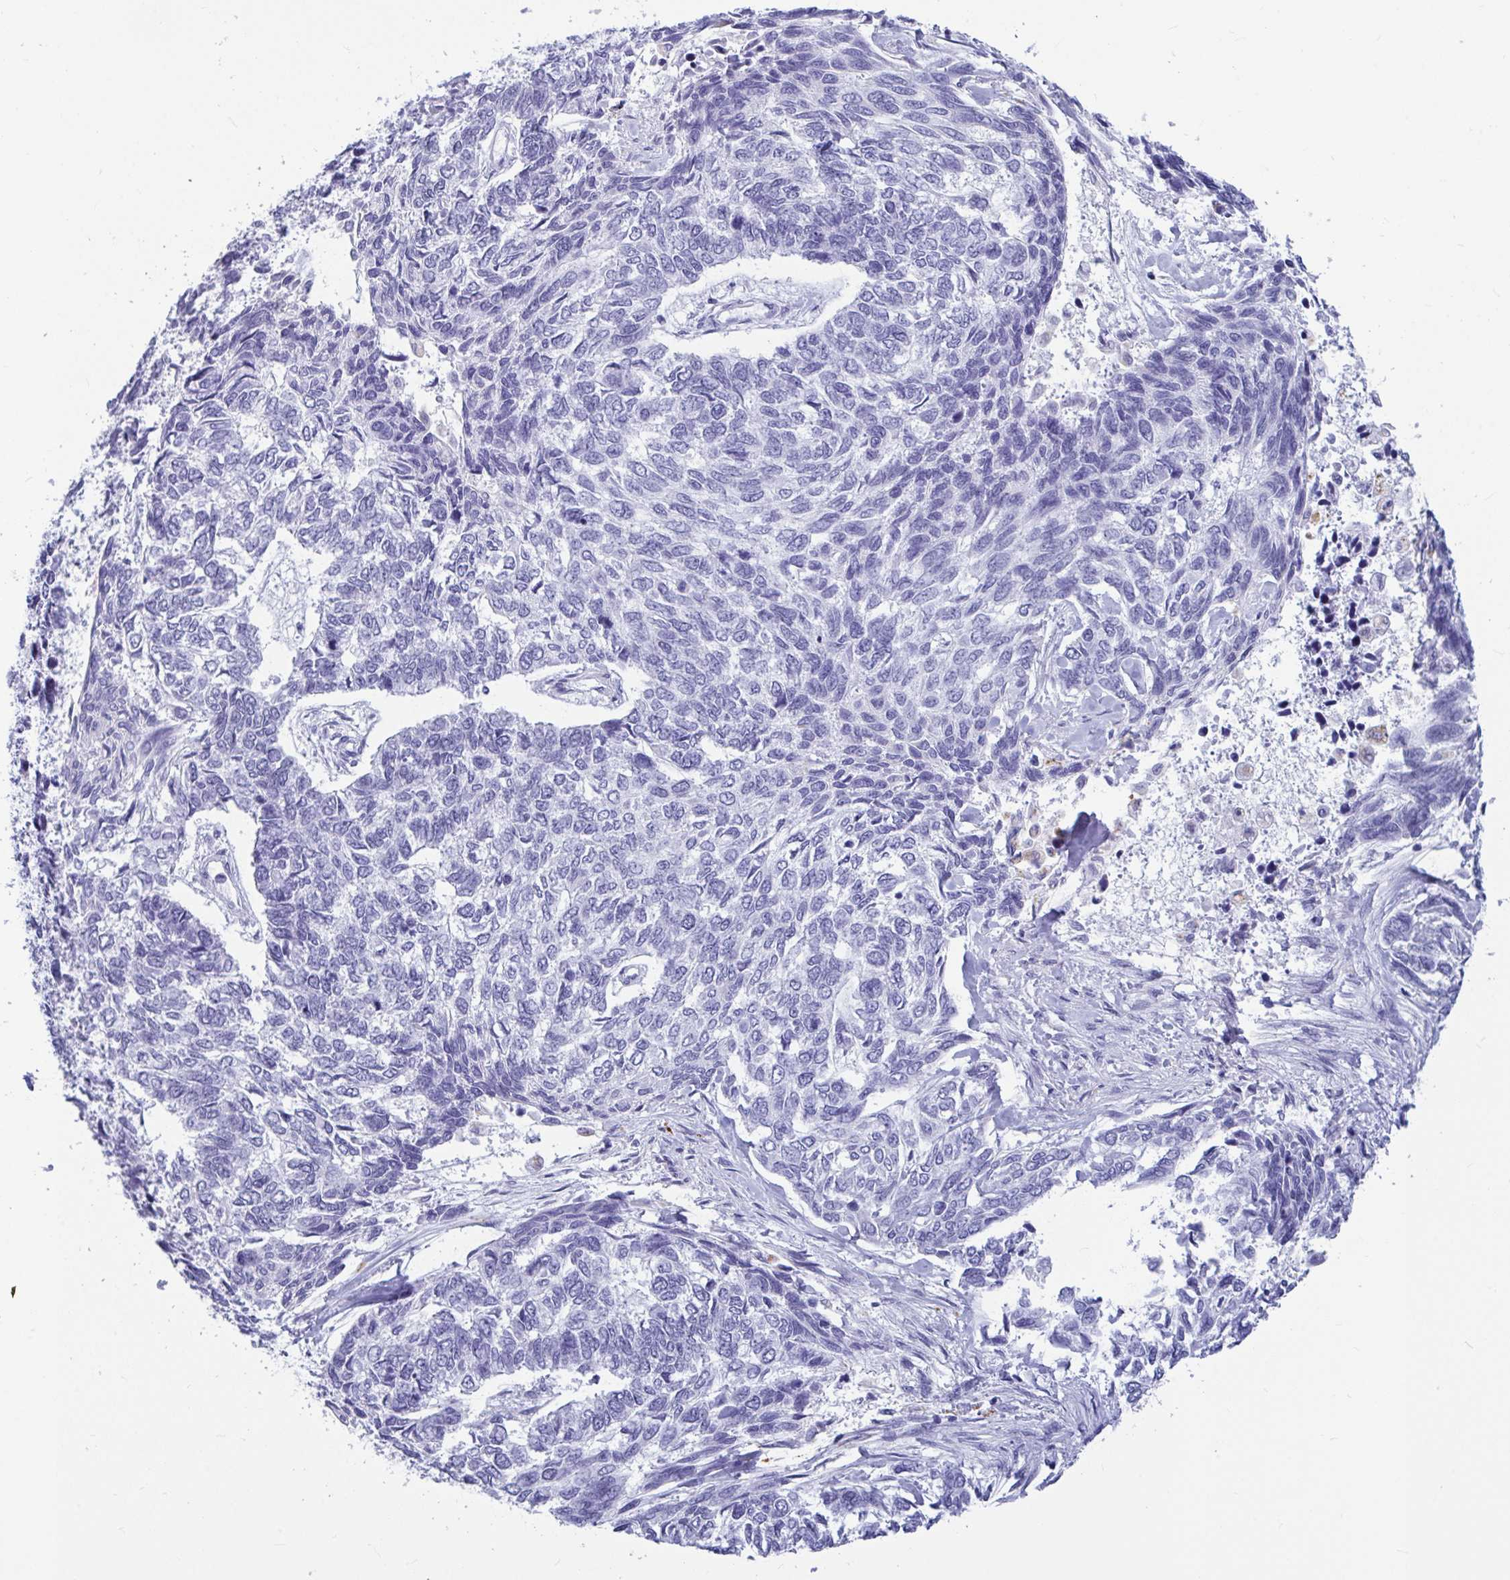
{"staining": {"intensity": "negative", "quantity": "none", "location": "none"}, "tissue": "skin cancer", "cell_type": "Tumor cells", "image_type": "cancer", "snomed": [{"axis": "morphology", "description": "Basal cell carcinoma"}, {"axis": "topography", "description": "Skin"}], "caption": "Protein analysis of skin basal cell carcinoma shows no significant staining in tumor cells.", "gene": "OR5J2", "patient": {"sex": "female", "age": 65}}